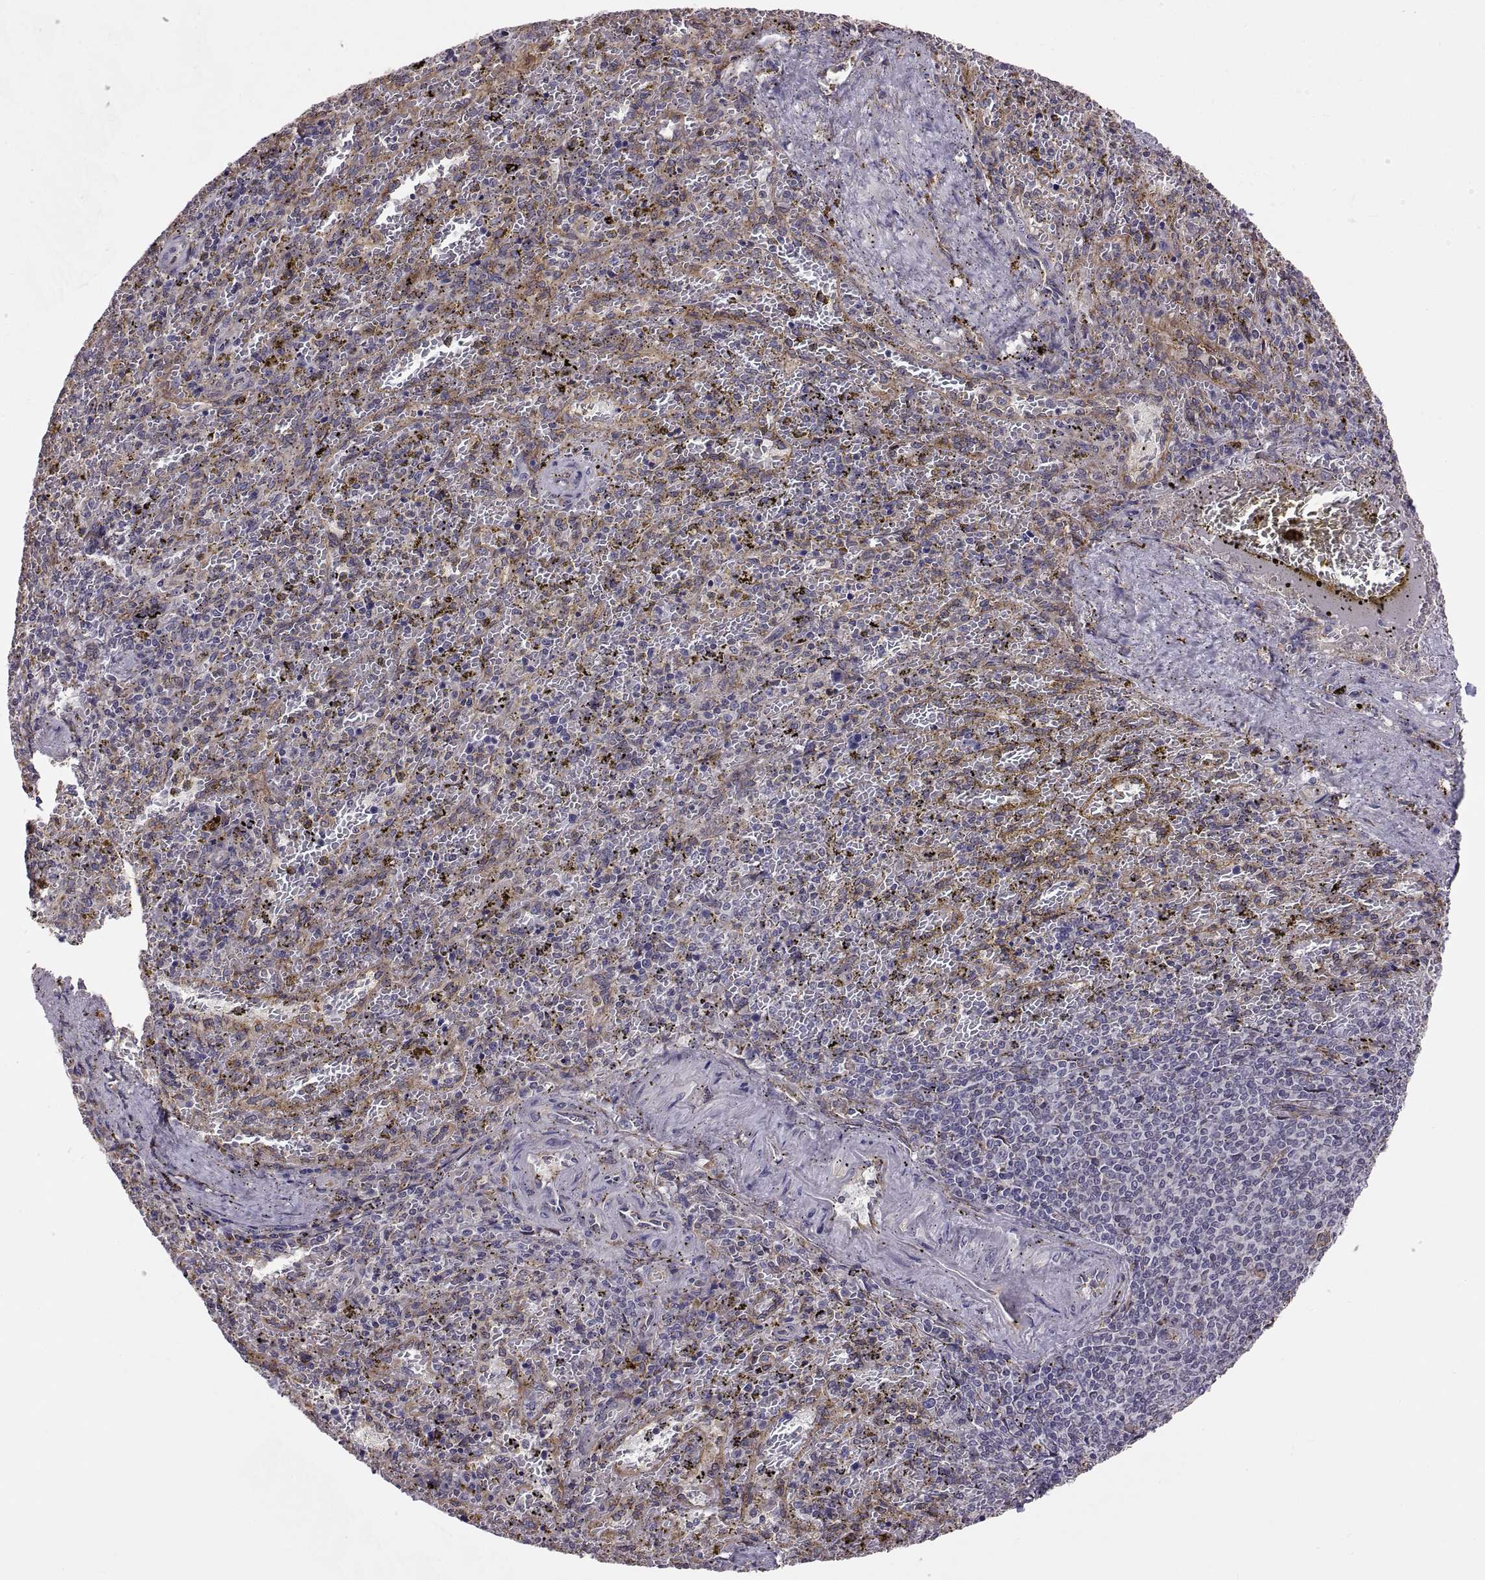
{"staining": {"intensity": "negative", "quantity": "none", "location": "none"}, "tissue": "spleen", "cell_type": "Cells in red pulp", "image_type": "normal", "snomed": [{"axis": "morphology", "description": "Normal tissue, NOS"}, {"axis": "topography", "description": "Spleen"}], "caption": "Immunohistochemistry (IHC) photomicrograph of normal spleen: human spleen stained with DAB (3,3'-diaminobenzidine) displays no significant protein staining in cells in red pulp. (DAB immunohistochemistry (IHC), high magnification).", "gene": "PLEKHB2", "patient": {"sex": "female", "age": 50}}